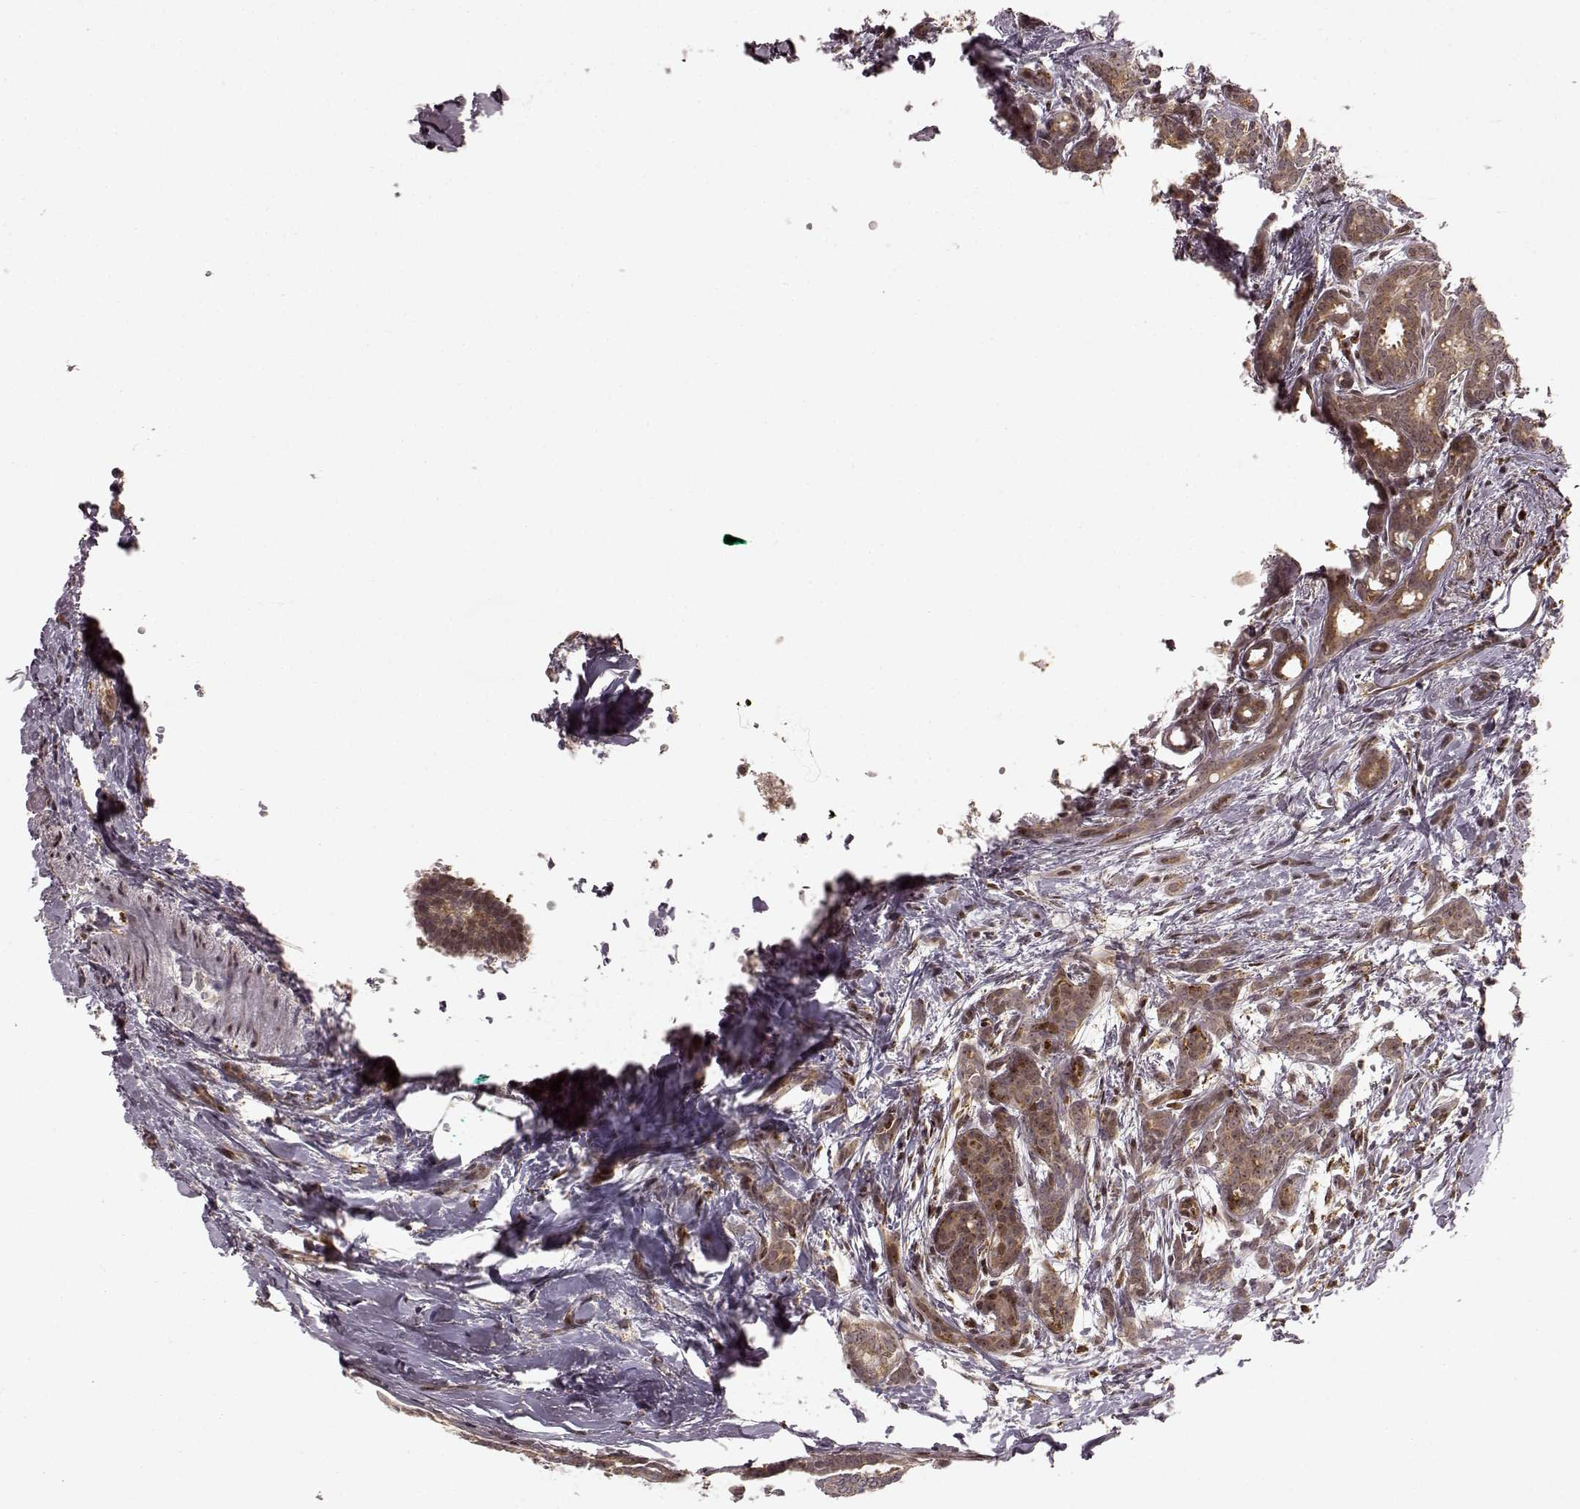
{"staining": {"intensity": "moderate", "quantity": "25%-75%", "location": "cytoplasmic/membranous"}, "tissue": "breast cancer", "cell_type": "Tumor cells", "image_type": "cancer", "snomed": [{"axis": "morphology", "description": "Intraductal carcinoma, in situ"}, {"axis": "morphology", "description": "Duct carcinoma"}, {"axis": "morphology", "description": "Lobular carcinoma, in situ"}, {"axis": "topography", "description": "Breast"}], "caption": "Immunohistochemistry (IHC) photomicrograph of neoplastic tissue: breast cancer (lobular carcinoma in situ) stained using IHC demonstrates medium levels of moderate protein expression localized specifically in the cytoplasmic/membranous of tumor cells, appearing as a cytoplasmic/membranous brown color.", "gene": "SLC12A9", "patient": {"sex": "female", "age": 44}}